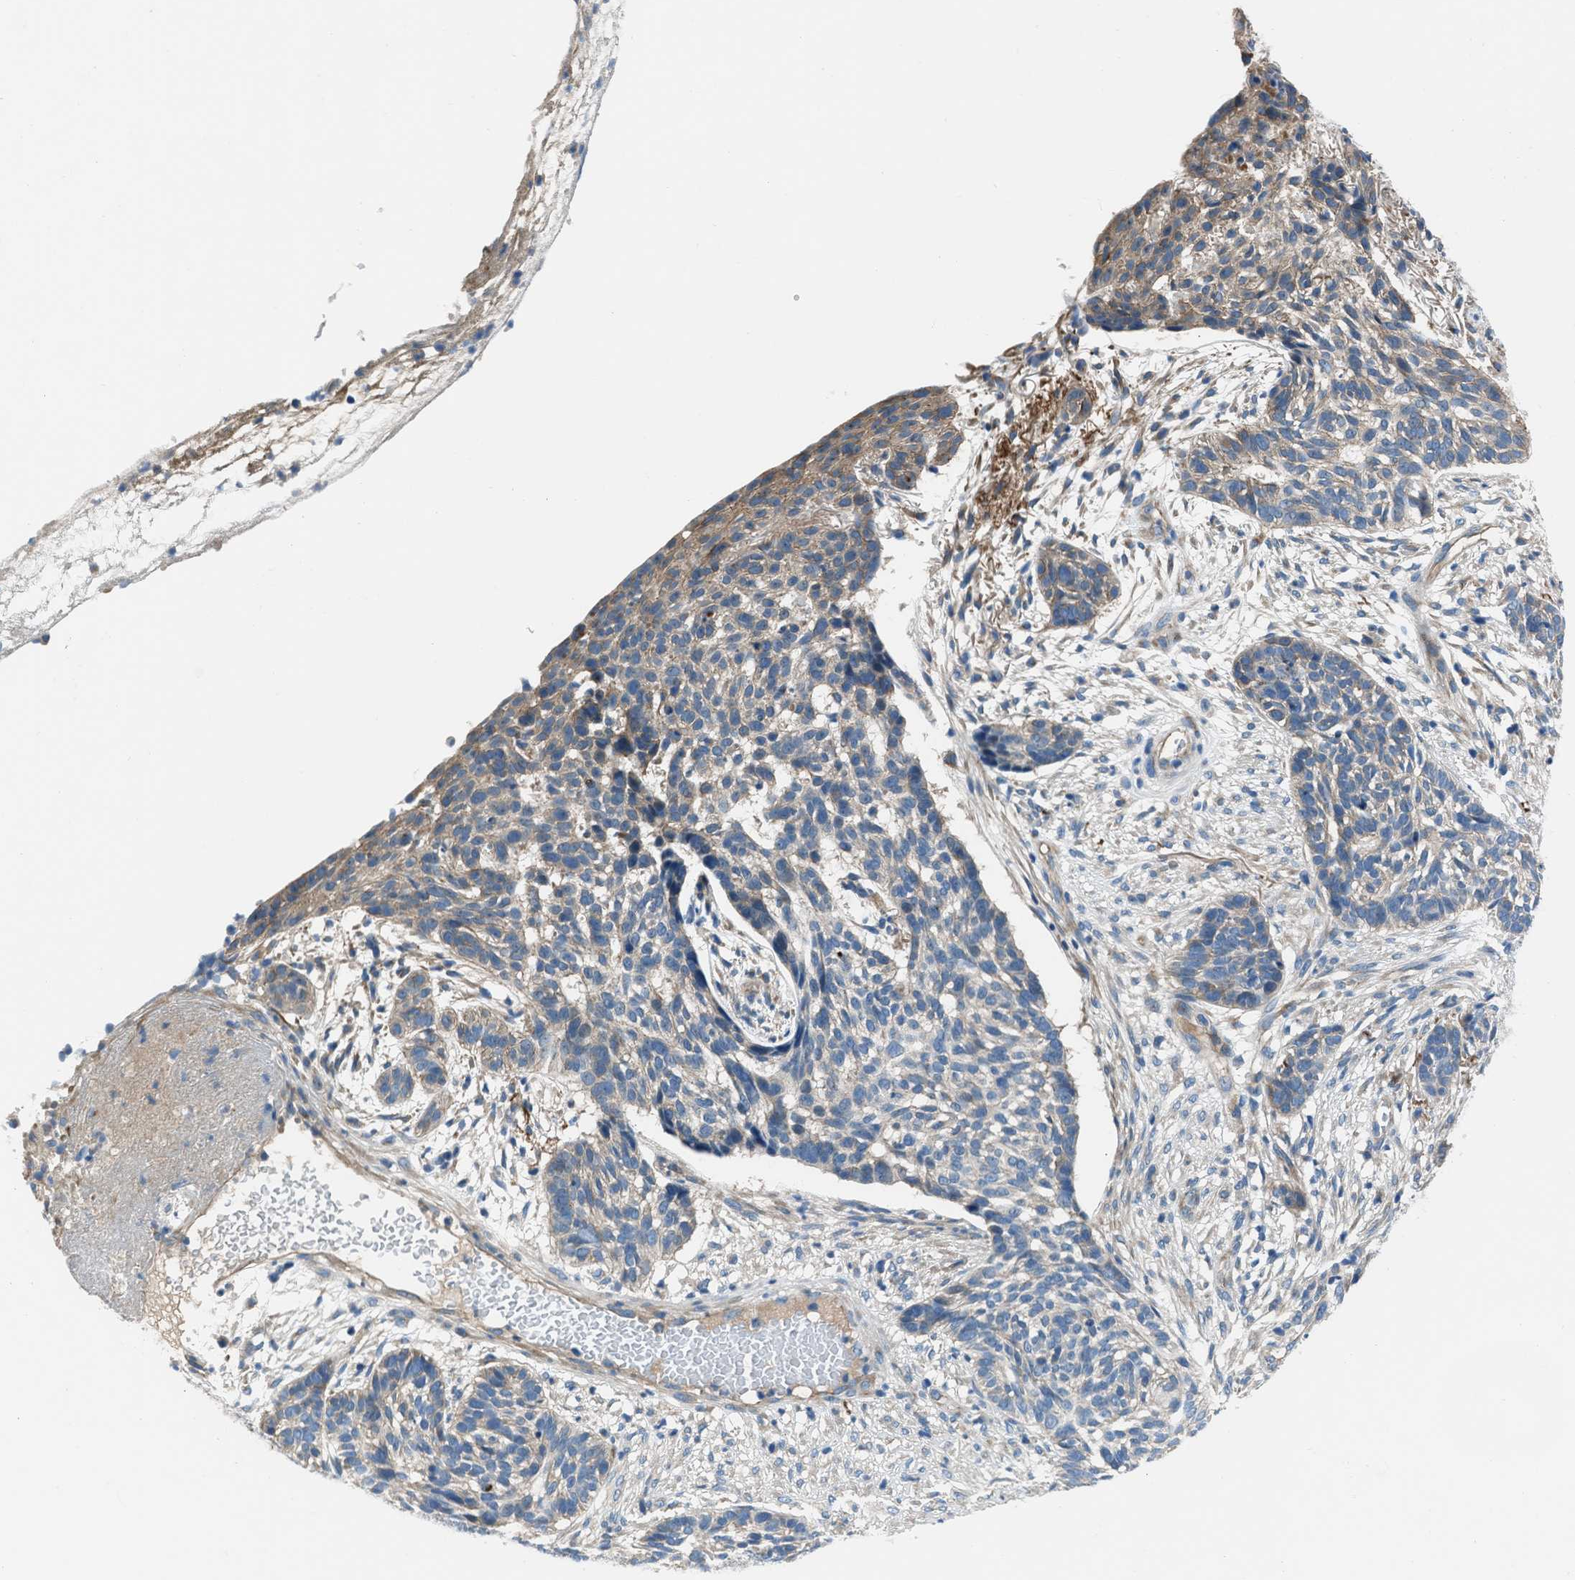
{"staining": {"intensity": "weak", "quantity": "<25%", "location": "cytoplasmic/membranous"}, "tissue": "skin cancer", "cell_type": "Tumor cells", "image_type": "cancer", "snomed": [{"axis": "morphology", "description": "Basal cell carcinoma"}, {"axis": "topography", "description": "Skin"}], "caption": "DAB immunohistochemical staining of human skin basal cell carcinoma displays no significant expression in tumor cells.", "gene": "SLC38A6", "patient": {"sex": "male", "age": 85}}